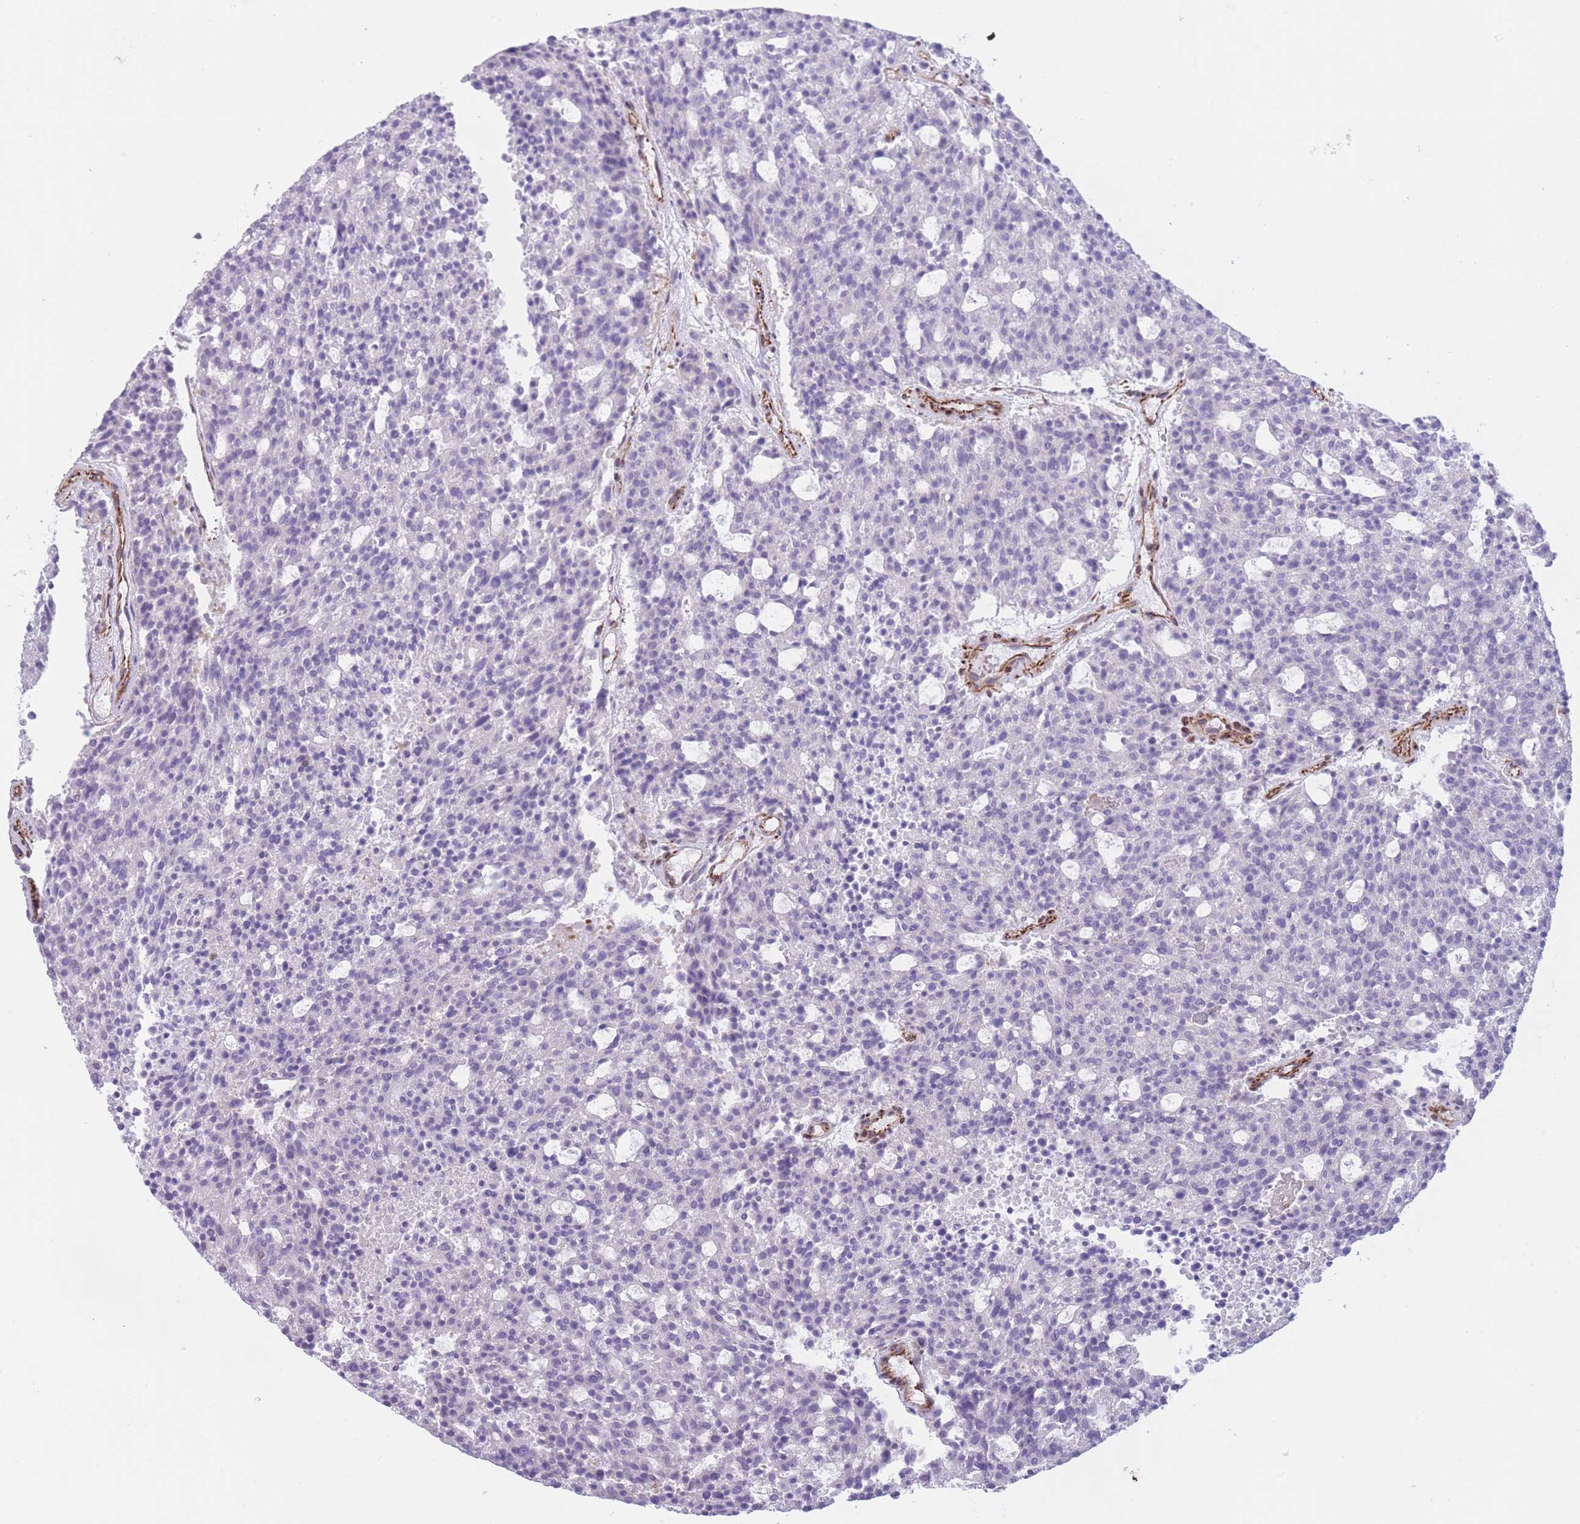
{"staining": {"intensity": "negative", "quantity": "none", "location": "none"}, "tissue": "carcinoid", "cell_type": "Tumor cells", "image_type": "cancer", "snomed": [{"axis": "morphology", "description": "Carcinoid, malignant, NOS"}, {"axis": "topography", "description": "Pancreas"}], "caption": "An image of human carcinoid is negative for staining in tumor cells. (DAB (3,3'-diaminobenzidine) IHC visualized using brightfield microscopy, high magnification).", "gene": "PTCD1", "patient": {"sex": "female", "age": 54}}